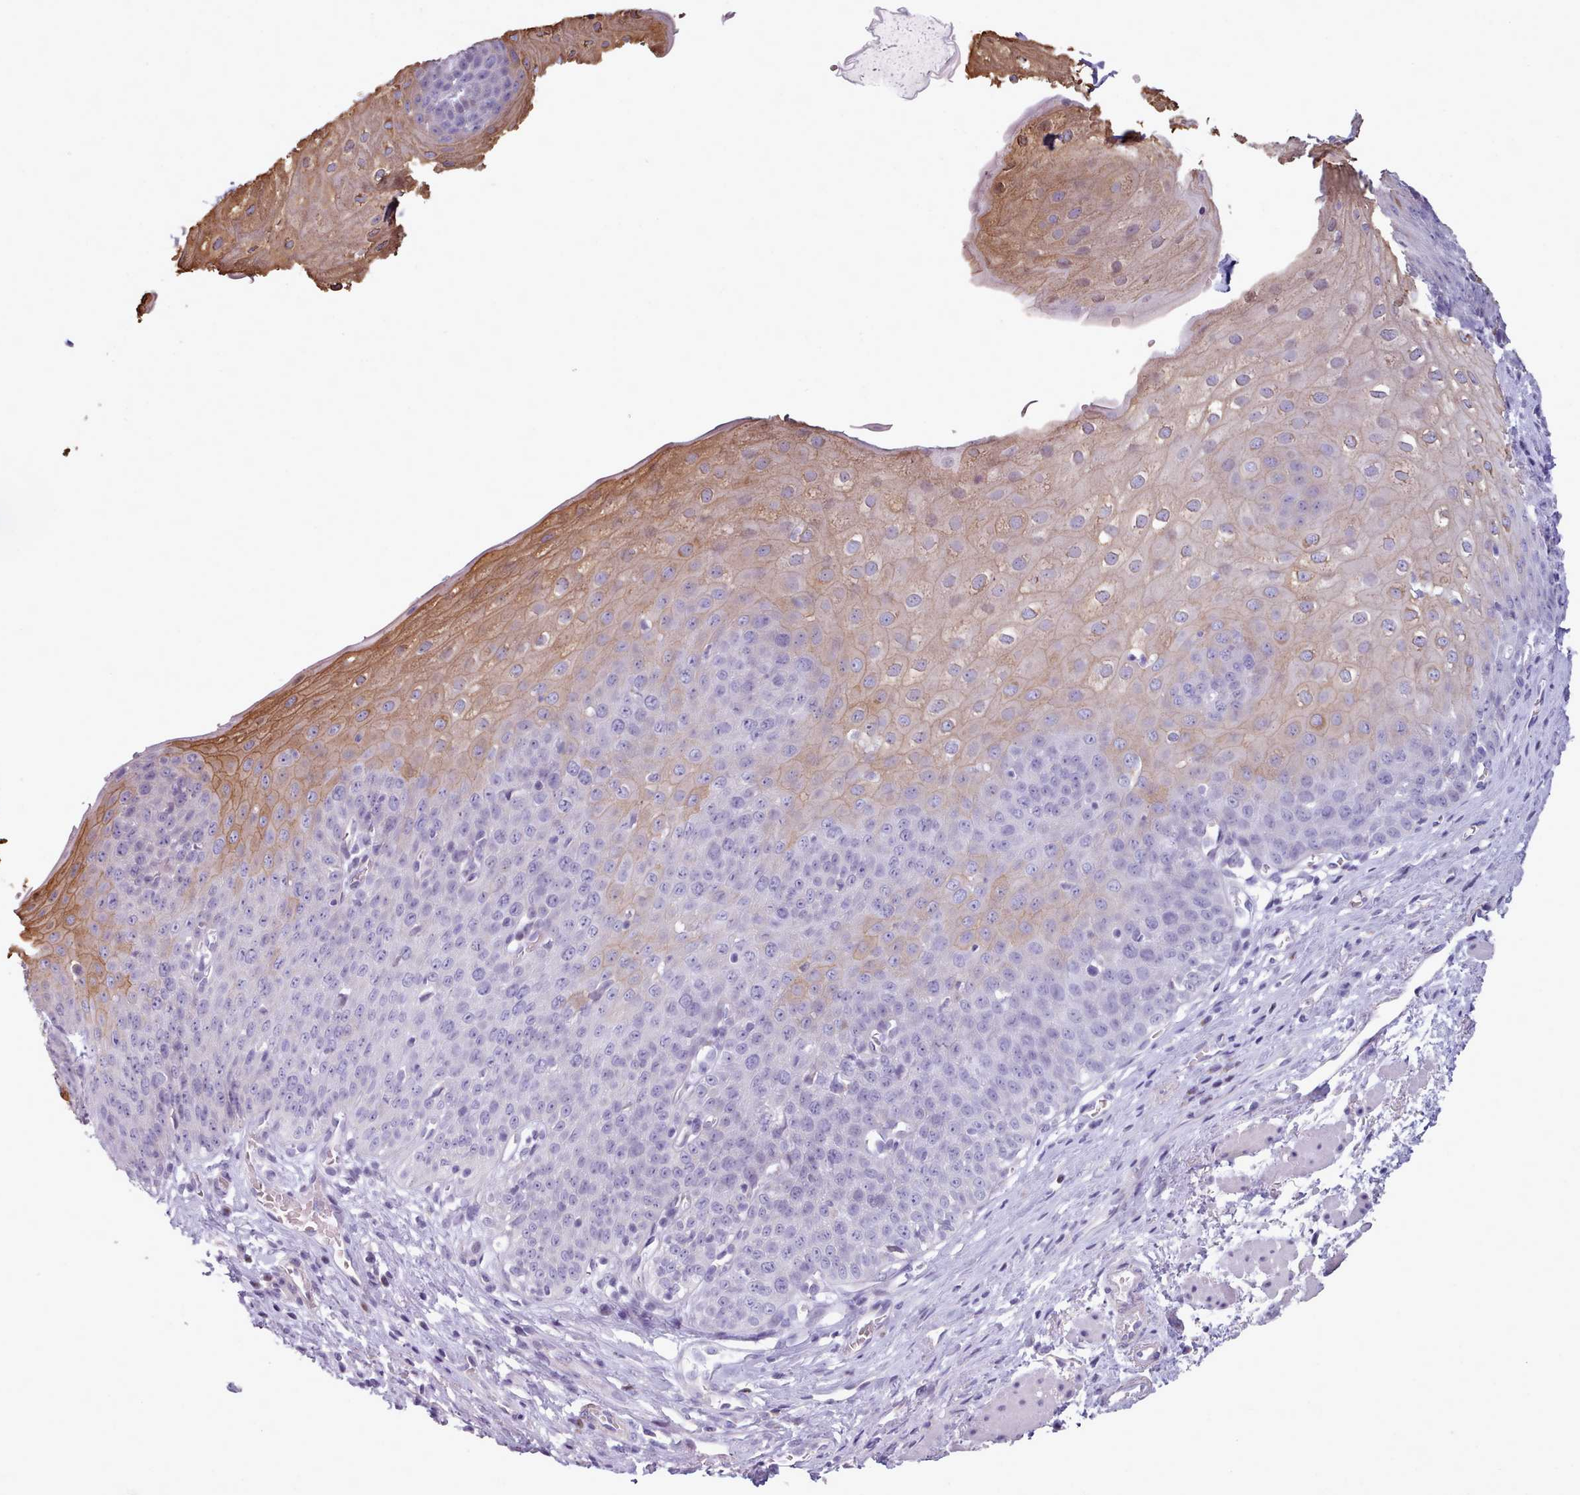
{"staining": {"intensity": "moderate", "quantity": "<25%", "location": "cytoplasmic/membranous"}, "tissue": "esophagus", "cell_type": "Squamous epithelial cells", "image_type": "normal", "snomed": [{"axis": "morphology", "description": "Normal tissue, NOS"}, {"axis": "topography", "description": "Esophagus"}], "caption": "Squamous epithelial cells demonstrate low levels of moderate cytoplasmic/membranous positivity in about <25% of cells in benign human esophagus.", "gene": "MYRFL", "patient": {"sex": "male", "age": 71}}